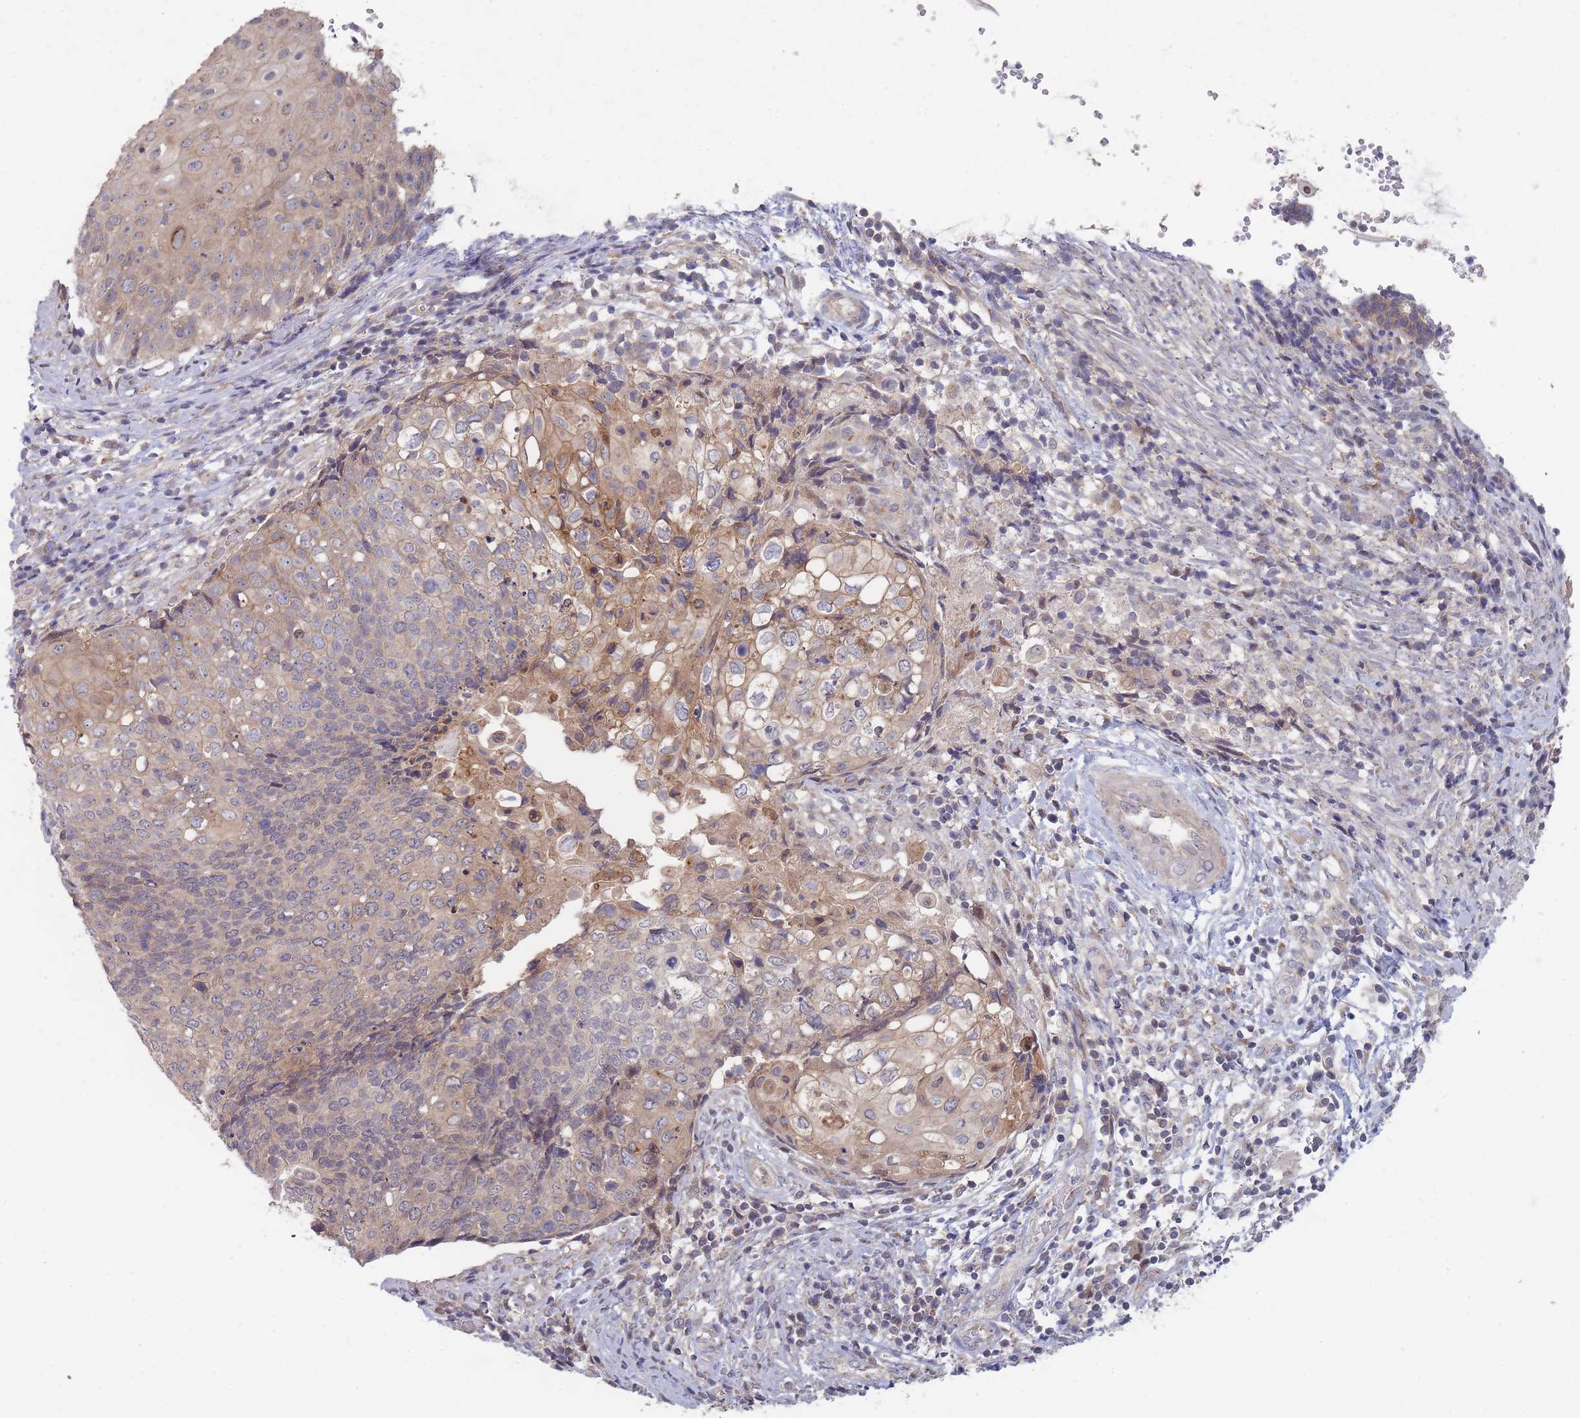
{"staining": {"intensity": "weak", "quantity": "25%-75%", "location": "cytoplasmic/membranous"}, "tissue": "cervical cancer", "cell_type": "Tumor cells", "image_type": "cancer", "snomed": [{"axis": "morphology", "description": "Squamous cell carcinoma, NOS"}, {"axis": "topography", "description": "Cervix"}], "caption": "This image exhibits IHC staining of human cervical squamous cell carcinoma, with low weak cytoplasmic/membranous positivity in approximately 25%-75% of tumor cells.", "gene": "SLC35F5", "patient": {"sex": "female", "age": 39}}